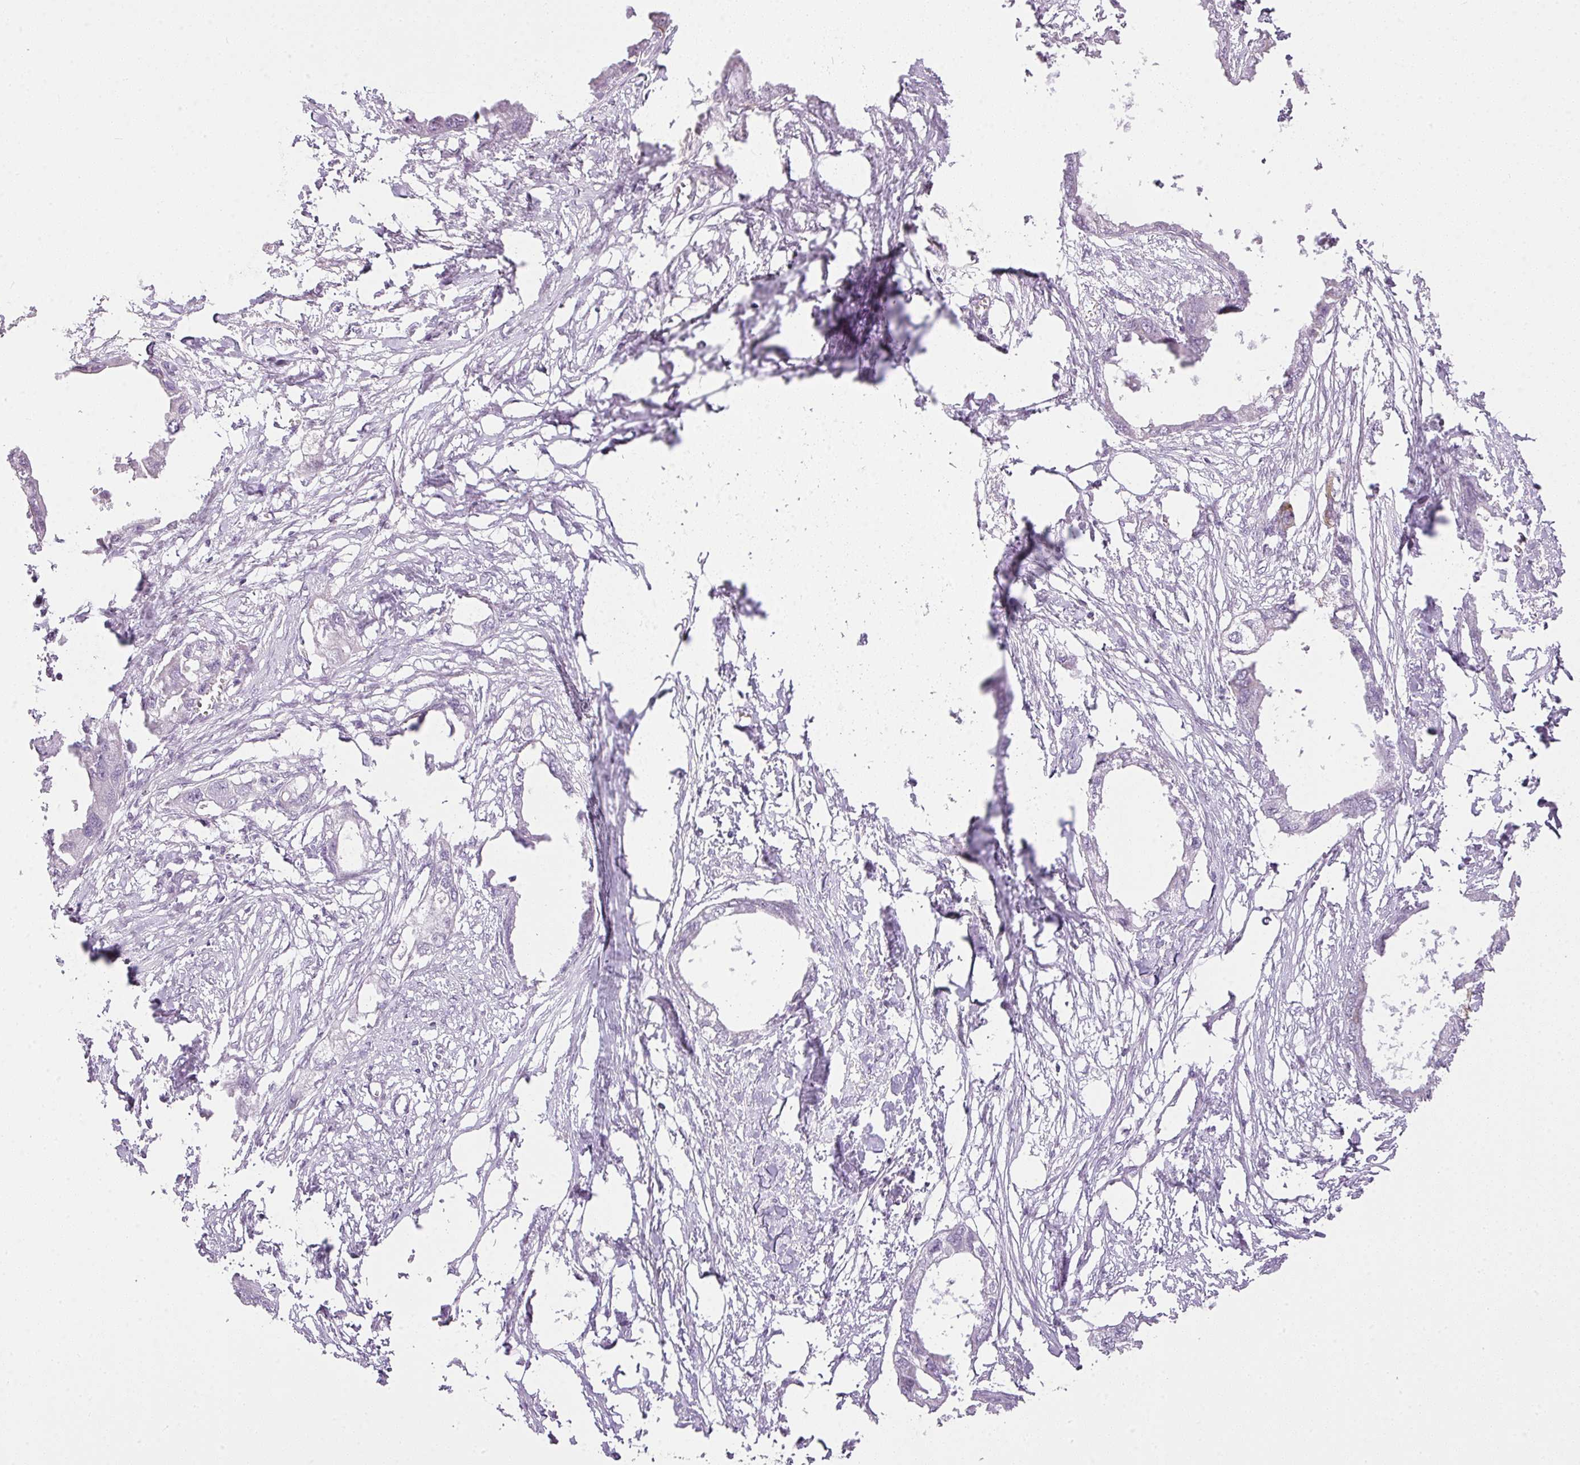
{"staining": {"intensity": "negative", "quantity": "none", "location": "none"}, "tissue": "endometrial cancer", "cell_type": "Tumor cells", "image_type": "cancer", "snomed": [{"axis": "morphology", "description": "Adenocarcinoma, NOS"}, {"axis": "morphology", "description": "Adenocarcinoma, metastatic, NOS"}, {"axis": "topography", "description": "Adipose tissue"}, {"axis": "topography", "description": "Endometrium"}], "caption": "This is an IHC image of human adenocarcinoma (endometrial). There is no staining in tumor cells.", "gene": "RAX2", "patient": {"sex": "female", "age": 67}}